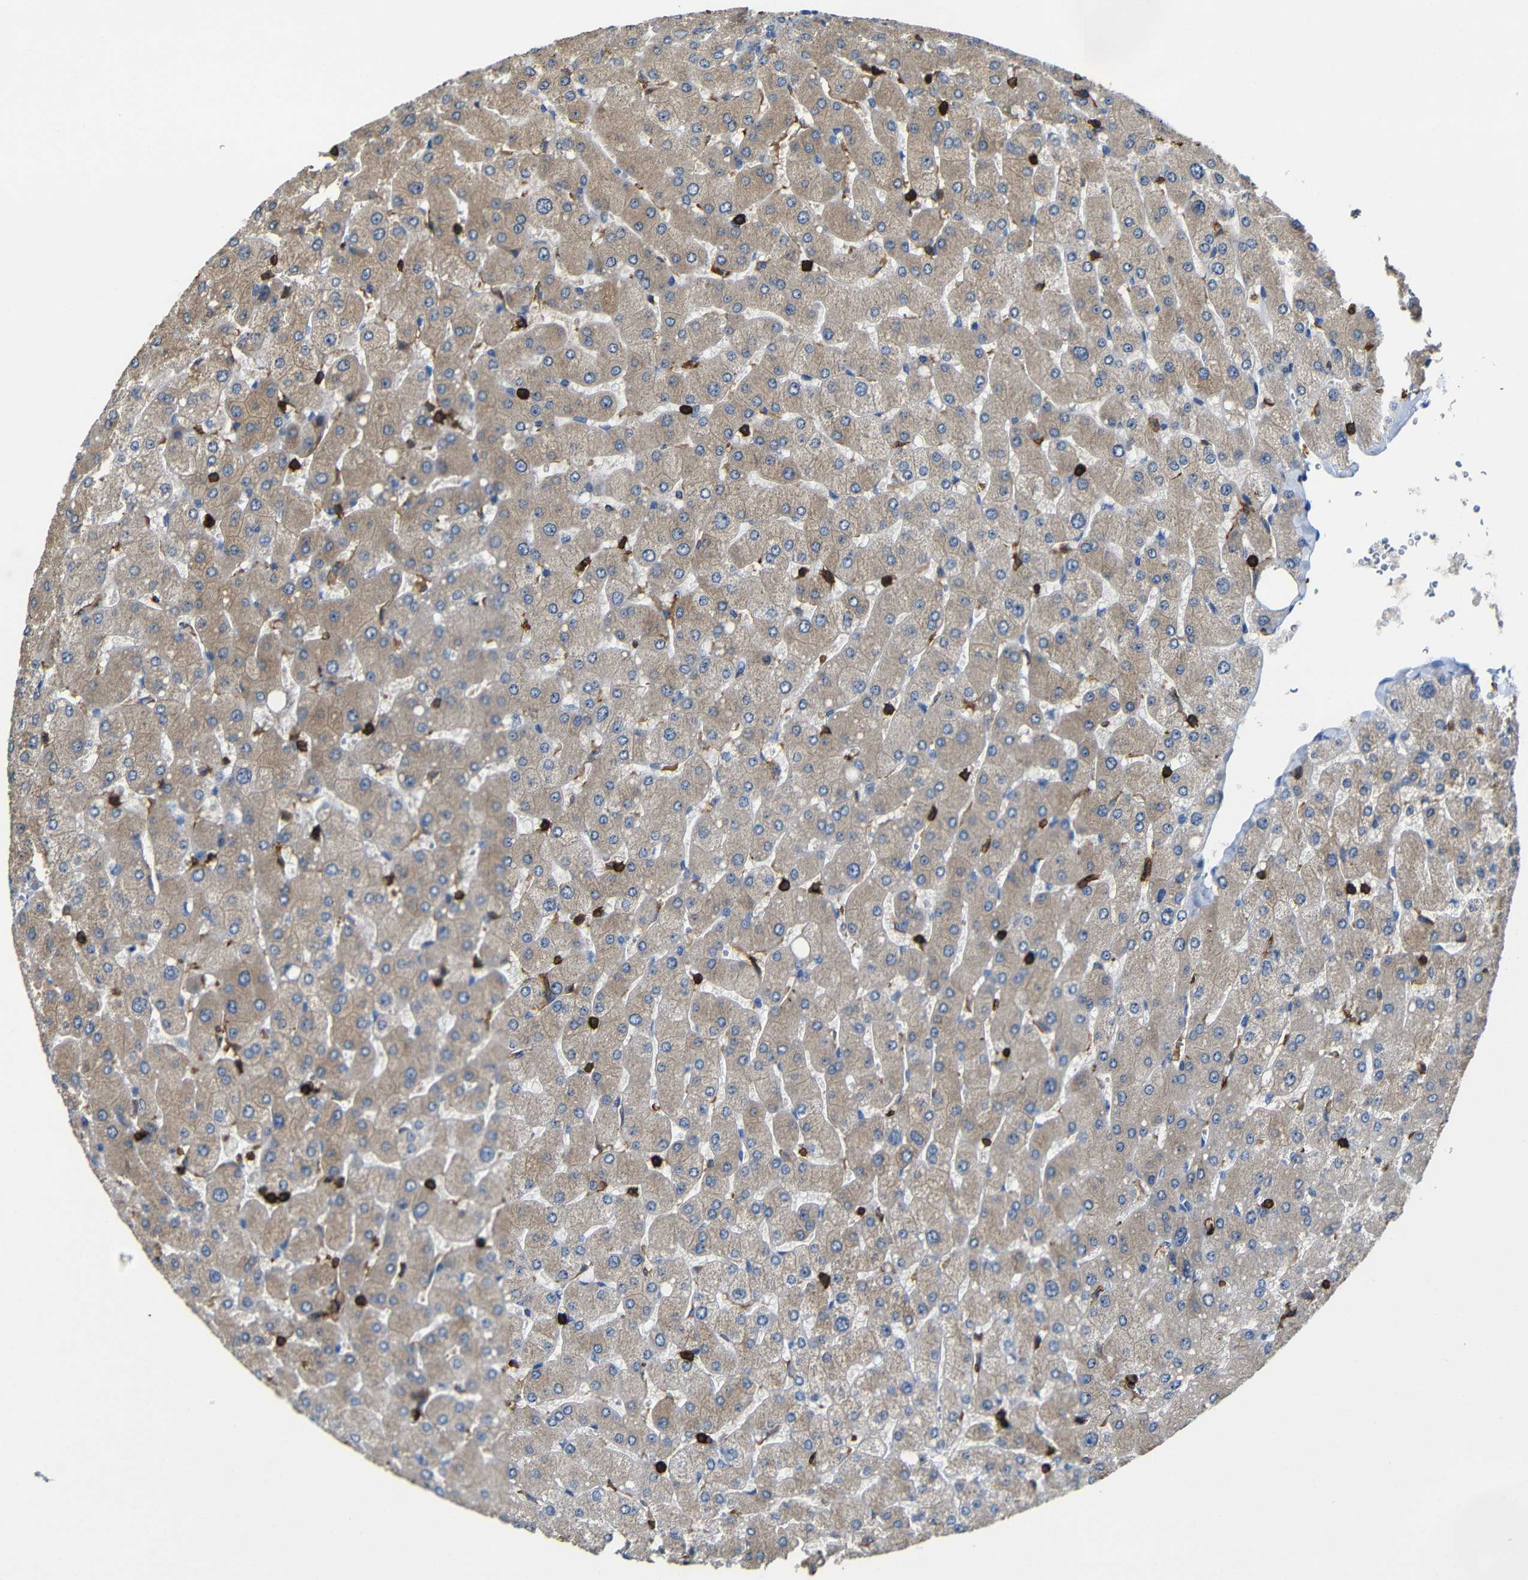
{"staining": {"intensity": "weak", "quantity": "25%-75%", "location": "cytoplasmic/membranous"}, "tissue": "liver", "cell_type": "Cholangiocytes", "image_type": "normal", "snomed": [{"axis": "morphology", "description": "Normal tissue, NOS"}, {"axis": "topography", "description": "Liver"}], "caption": "Weak cytoplasmic/membranous expression for a protein is present in about 25%-75% of cholangiocytes of unremarkable liver using immunohistochemistry (IHC).", "gene": "P2RY12", "patient": {"sex": "male", "age": 55}}